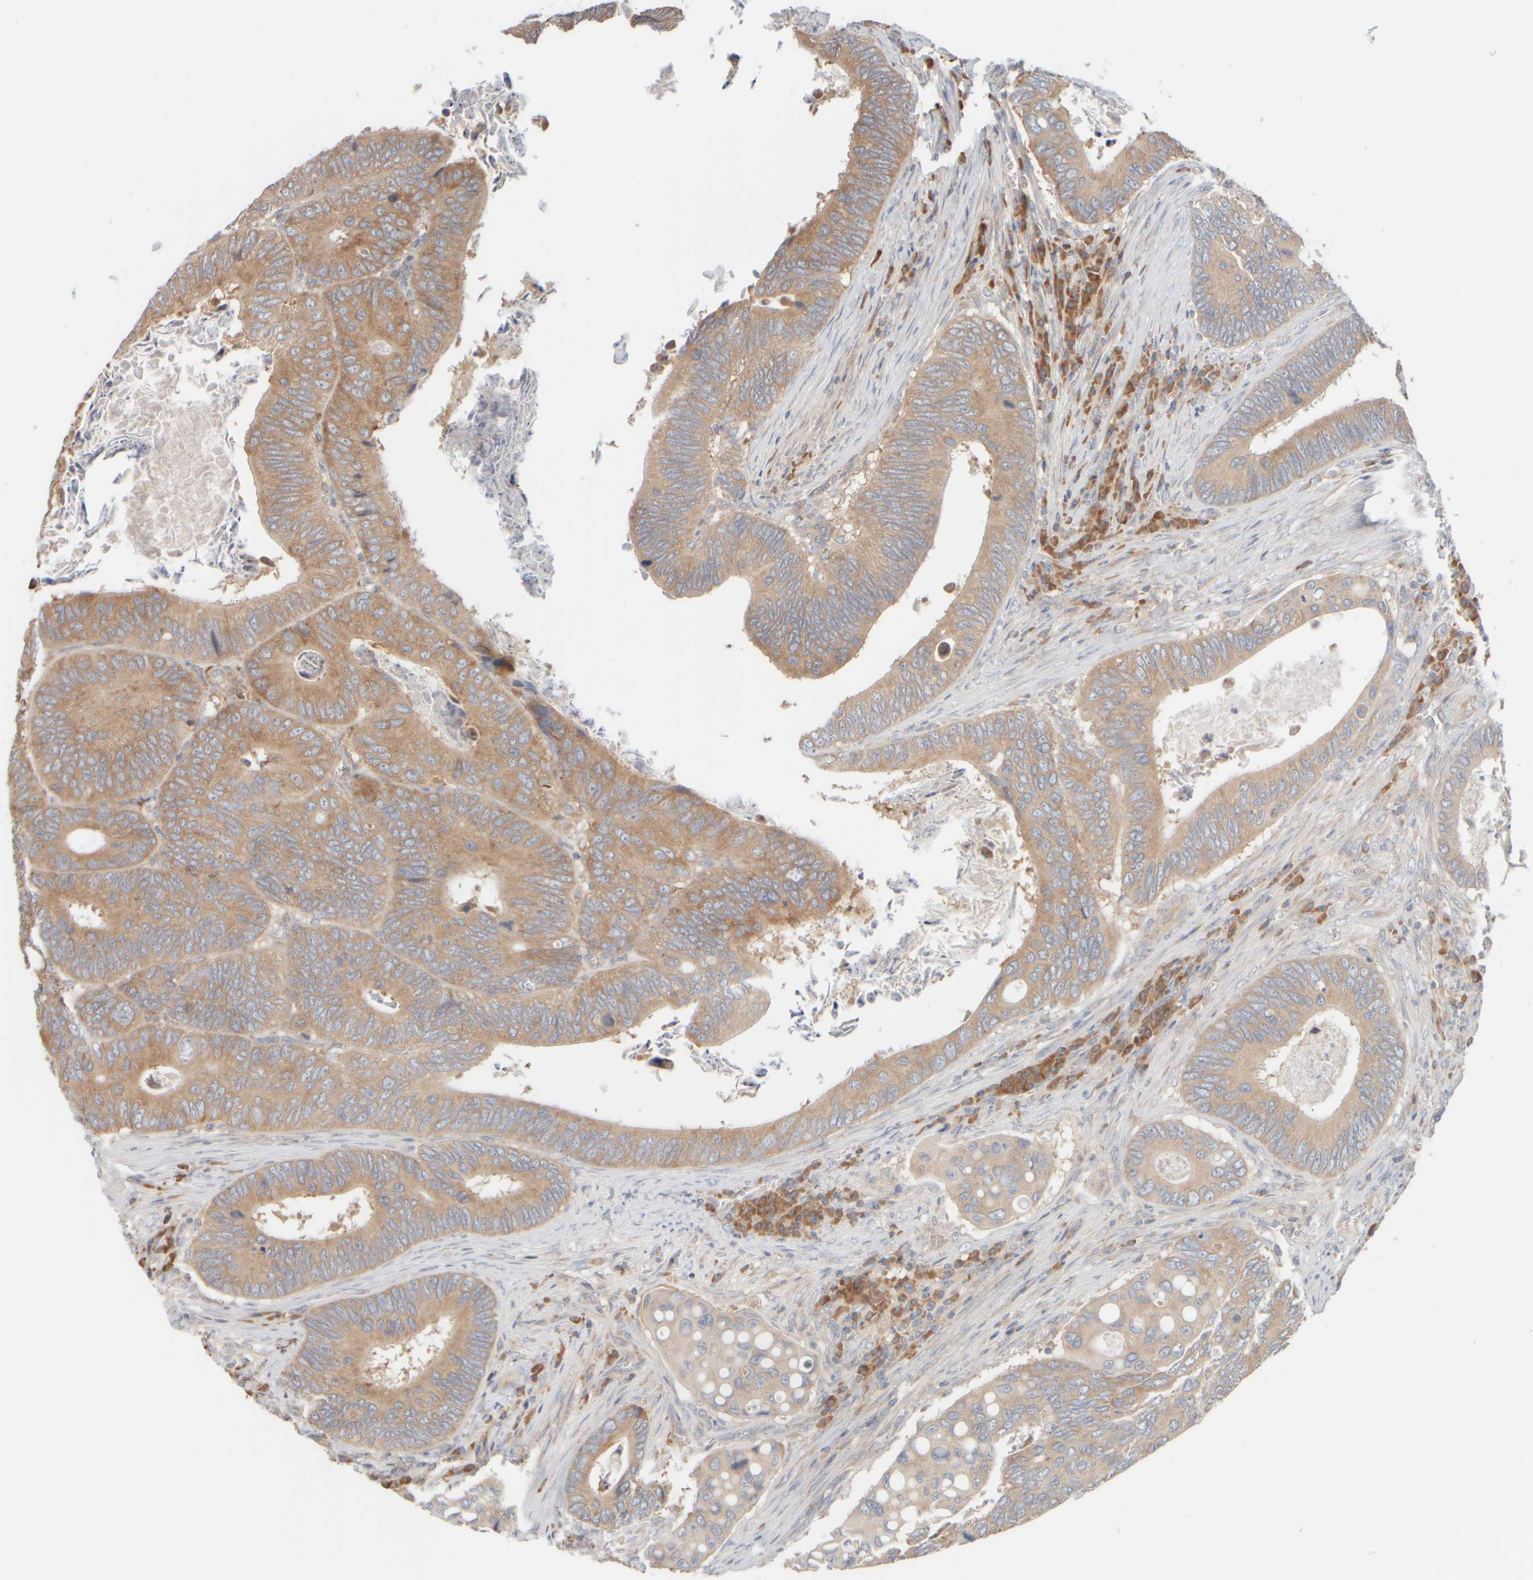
{"staining": {"intensity": "moderate", "quantity": ">75%", "location": "cytoplasmic/membranous"}, "tissue": "colorectal cancer", "cell_type": "Tumor cells", "image_type": "cancer", "snomed": [{"axis": "morphology", "description": "Inflammation, NOS"}, {"axis": "morphology", "description": "Adenocarcinoma, NOS"}, {"axis": "topography", "description": "Colon"}], "caption": "Immunohistochemistry of human colorectal cancer demonstrates medium levels of moderate cytoplasmic/membranous staining in about >75% of tumor cells.", "gene": "EIF2B3", "patient": {"sex": "male", "age": 72}}